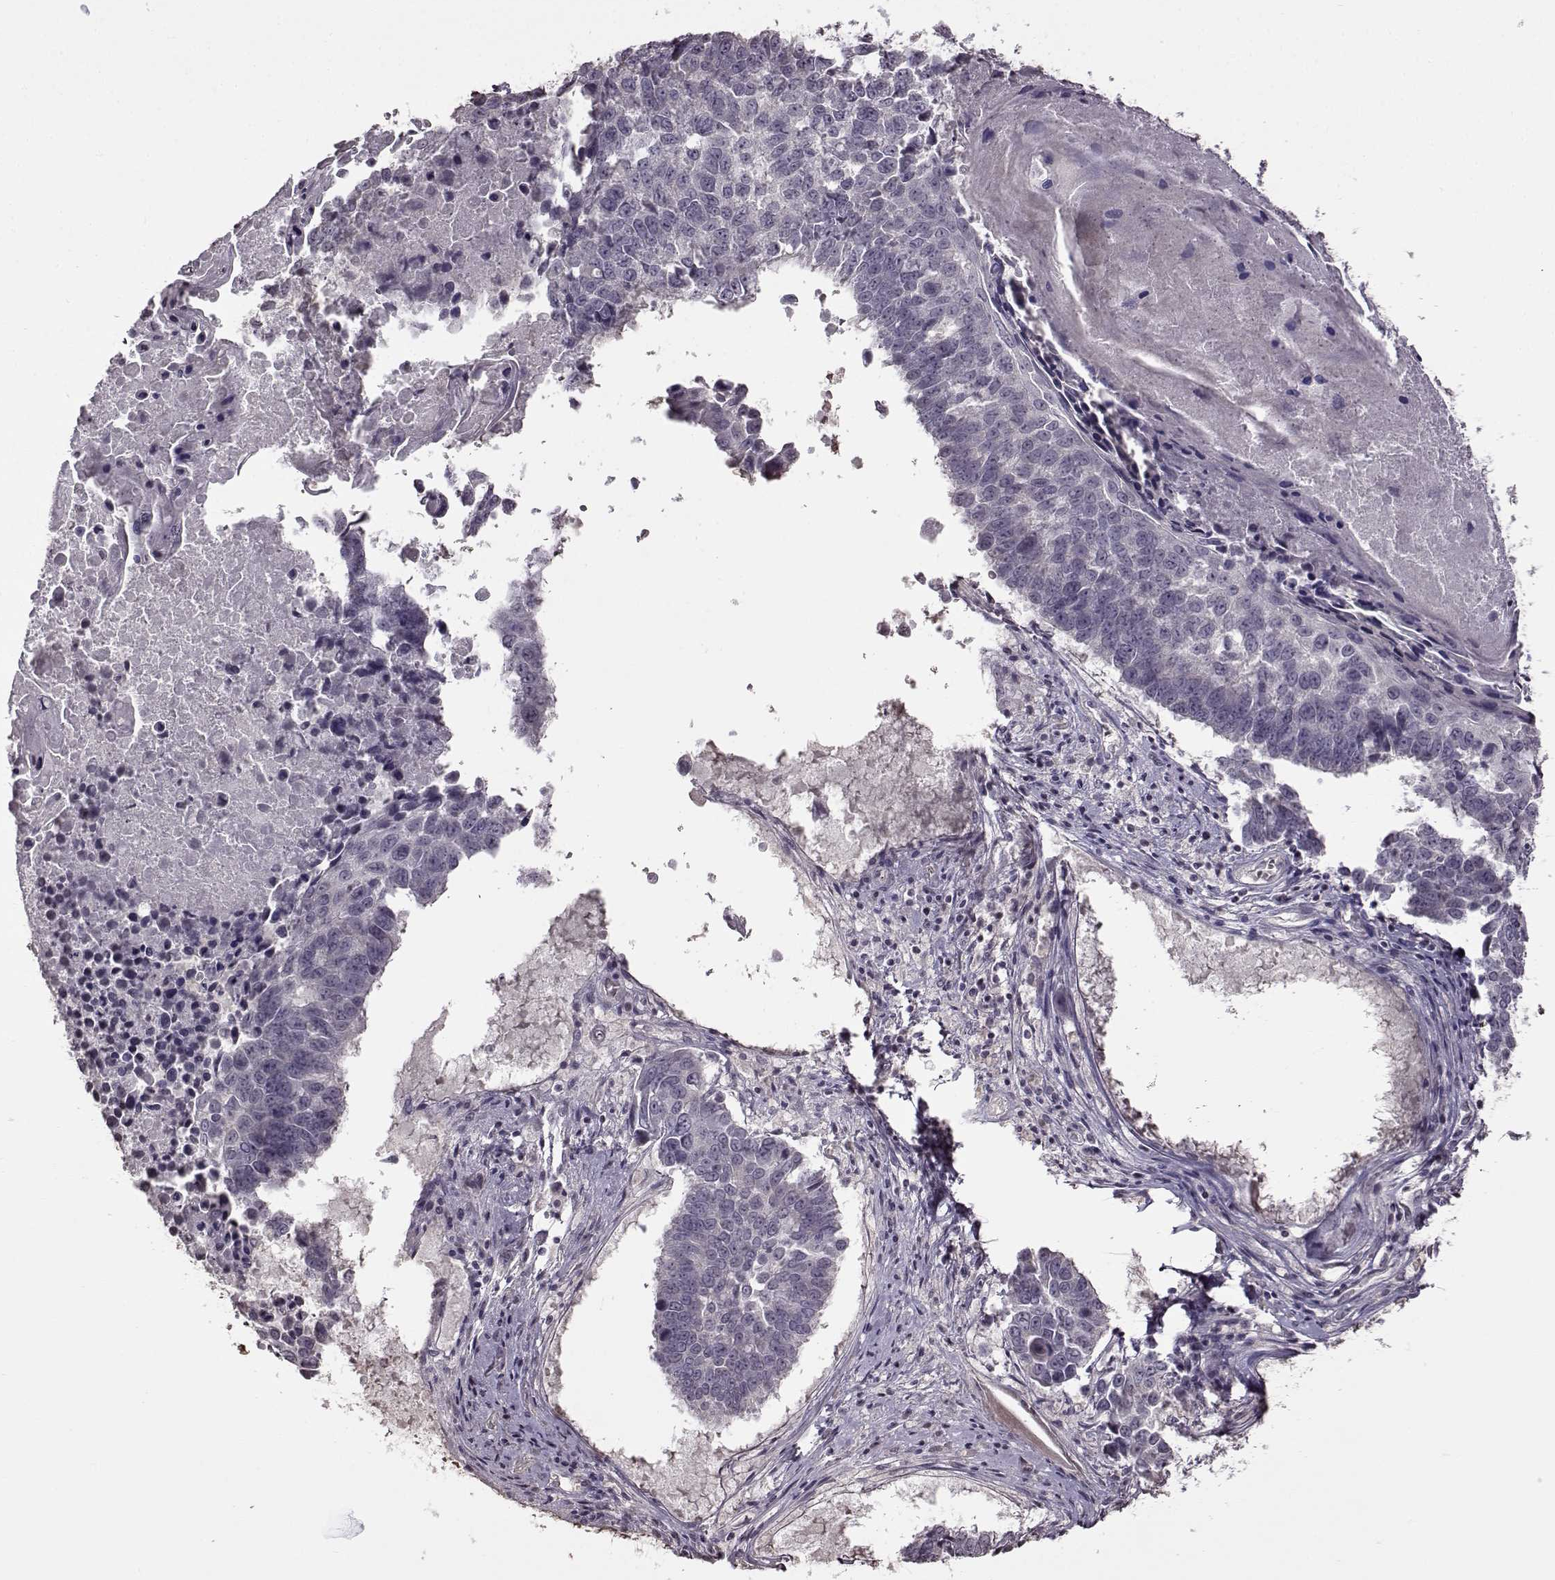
{"staining": {"intensity": "negative", "quantity": "none", "location": "none"}, "tissue": "lung cancer", "cell_type": "Tumor cells", "image_type": "cancer", "snomed": [{"axis": "morphology", "description": "Squamous cell carcinoma, NOS"}, {"axis": "topography", "description": "Lung"}], "caption": "DAB (3,3'-diaminobenzidine) immunohistochemical staining of lung cancer demonstrates no significant positivity in tumor cells.", "gene": "FSHB", "patient": {"sex": "male", "age": 73}}